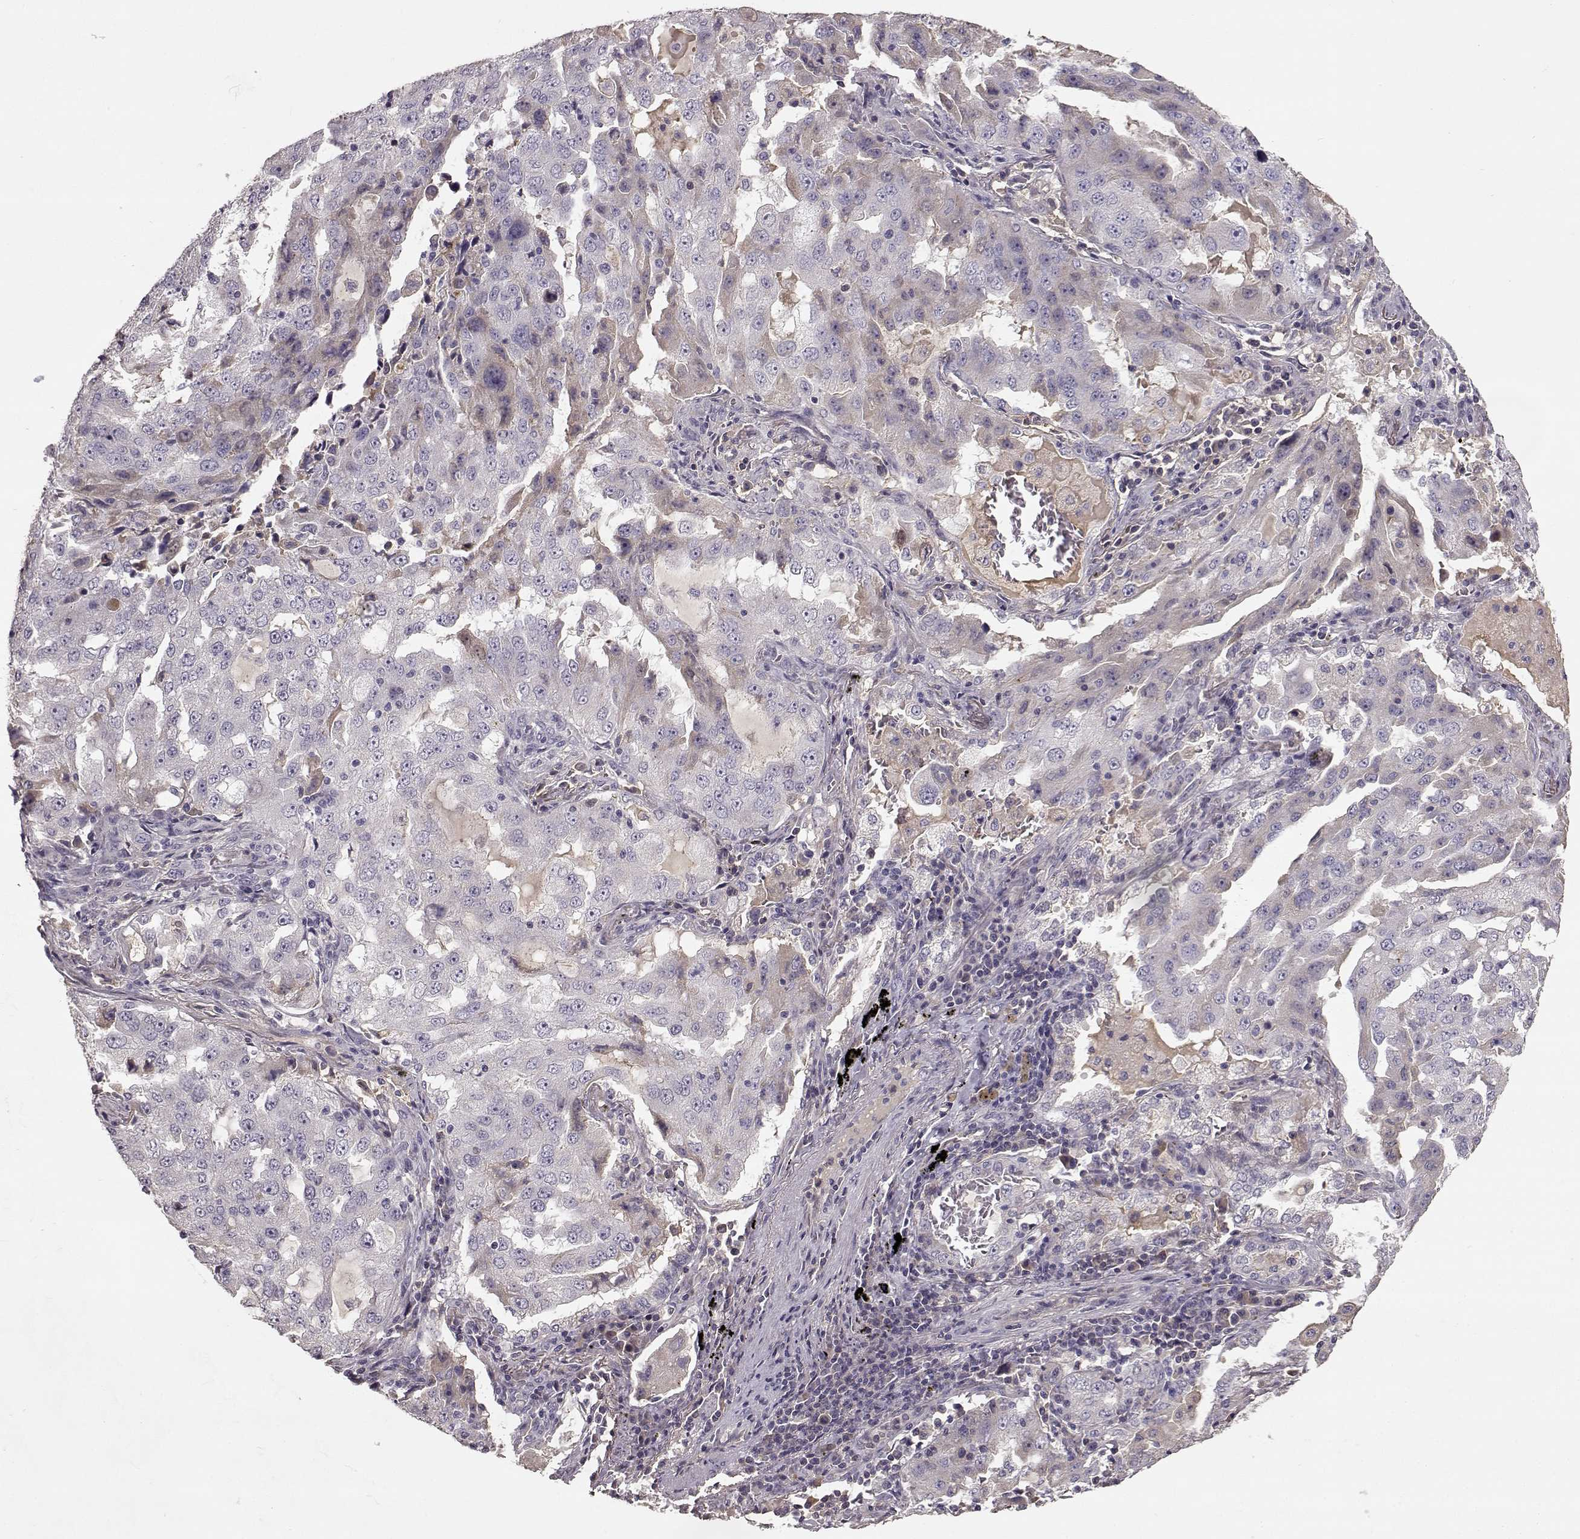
{"staining": {"intensity": "negative", "quantity": "none", "location": "none"}, "tissue": "lung cancer", "cell_type": "Tumor cells", "image_type": "cancer", "snomed": [{"axis": "morphology", "description": "Adenocarcinoma, NOS"}, {"axis": "topography", "description": "Lung"}], "caption": "There is no significant staining in tumor cells of lung adenocarcinoma.", "gene": "YJEFN3", "patient": {"sex": "female", "age": 61}}